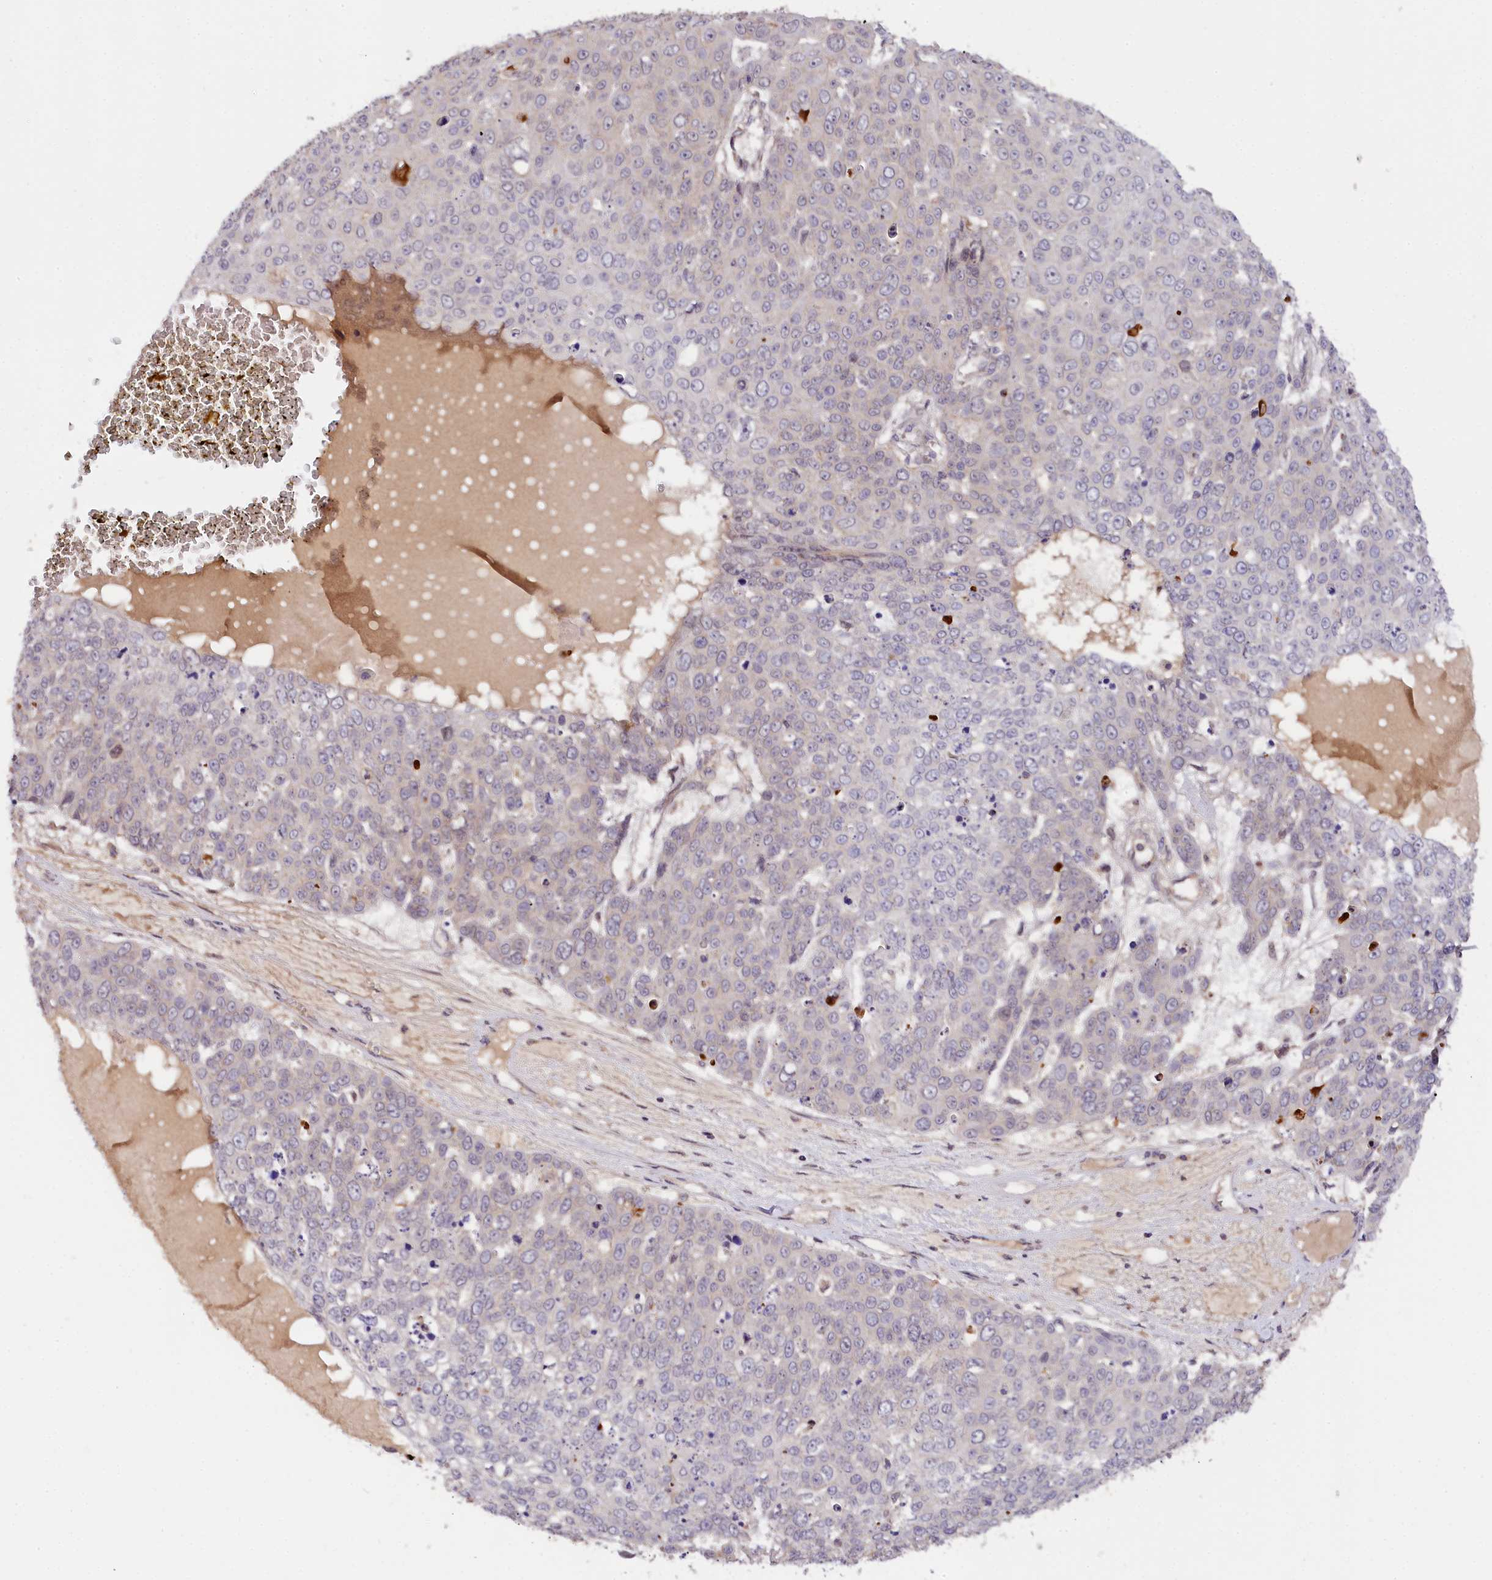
{"staining": {"intensity": "negative", "quantity": "none", "location": "none"}, "tissue": "skin cancer", "cell_type": "Tumor cells", "image_type": "cancer", "snomed": [{"axis": "morphology", "description": "Squamous cell carcinoma, NOS"}, {"axis": "topography", "description": "Skin"}], "caption": "Micrograph shows no significant protein staining in tumor cells of skin cancer (squamous cell carcinoma).", "gene": "ZNF480", "patient": {"sex": "male", "age": 71}}